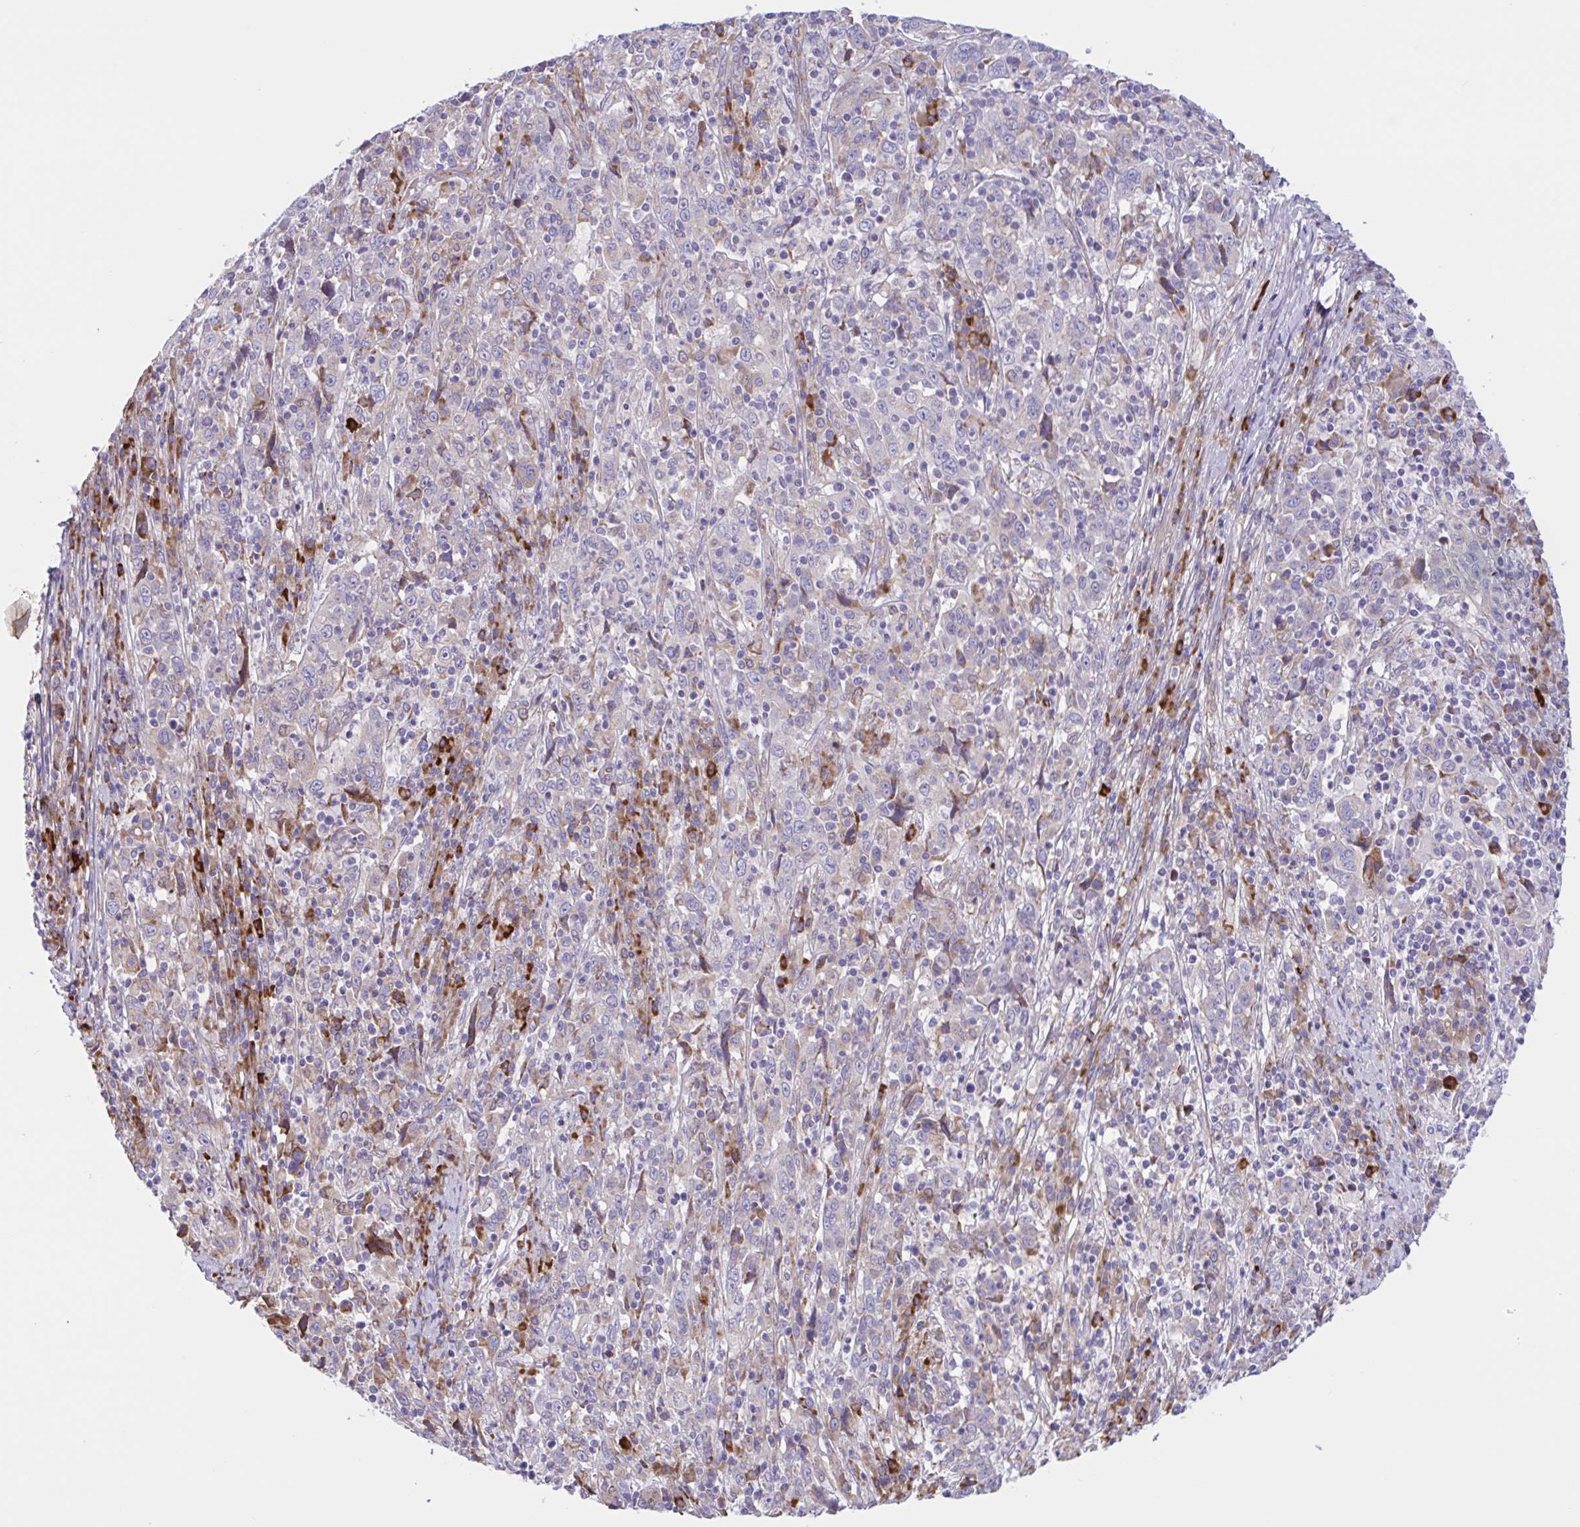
{"staining": {"intensity": "negative", "quantity": "none", "location": "none"}, "tissue": "cervical cancer", "cell_type": "Tumor cells", "image_type": "cancer", "snomed": [{"axis": "morphology", "description": "Squamous cell carcinoma, NOS"}, {"axis": "topography", "description": "Cervix"}], "caption": "This micrograph is of cervical cancer (squamous cell carcinoma) stained with immunohistochemistry to label a protein in brown with the nuclei are counter-stained blue. There is no expression in tumor cells.", "gene": "DSC3", "patient": {"sex": "female", "age": 46}}